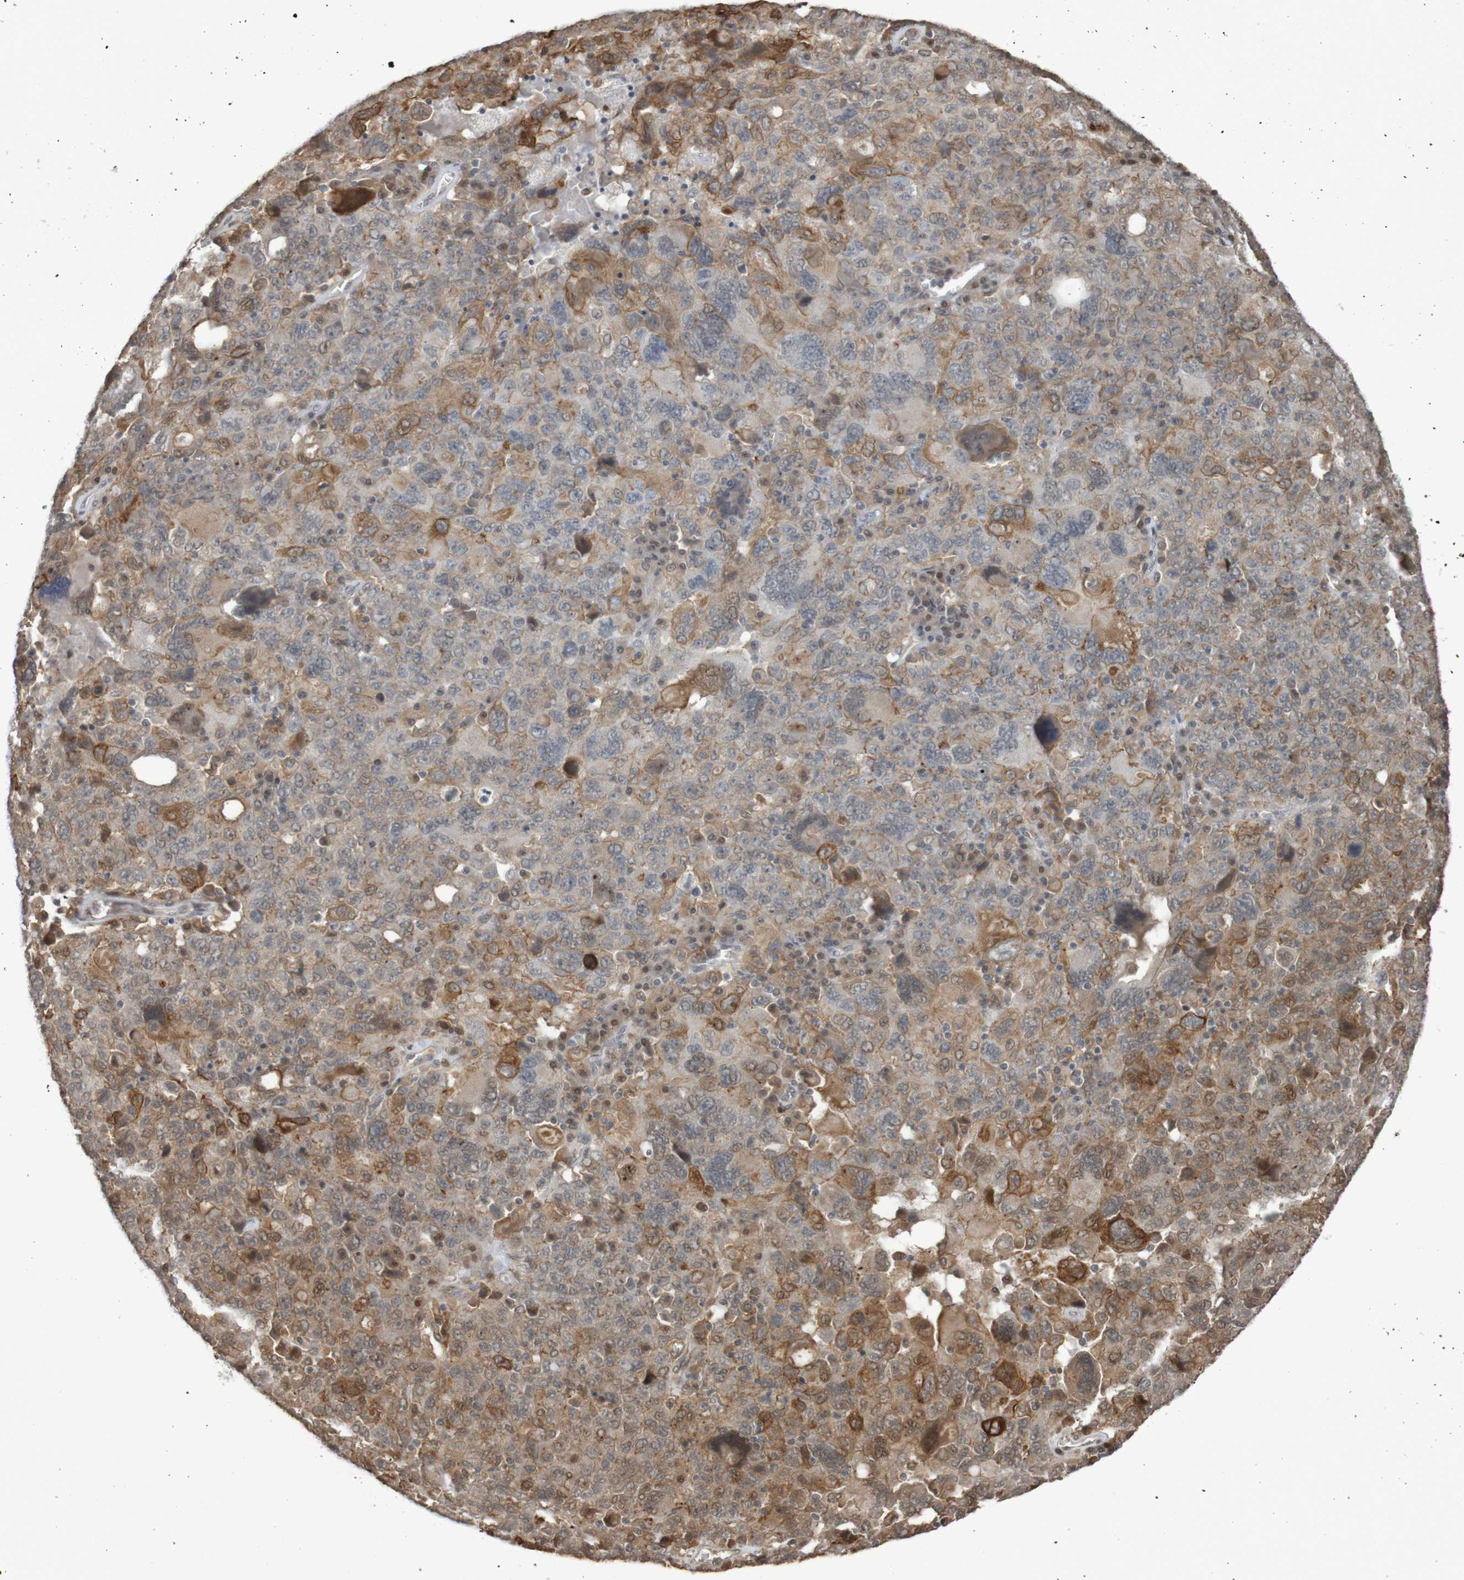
{"staining": {"intensity": "moderate", "quantity": "25%-75%", "location": "cytoplasmic/membranous"}, "tissue": "ovarian cancer", "cell_type": "Tumor cells", "image_type": "cancer", "snomed": [{"axis": "morphology", "description": "Carcinoma, endometroid"}, {"axis": "topography", "description": "Ovary"}], "caption": "The micrograph exhibits a brown stain indicating the presence of a protein in the cytoplasmic/membranous of tumor cells in ovarian endometroid carcinoma. Nuclei are stained in blue.", "gene": "ARHGEF11", "patient": {"sex": "female", "age": 62}}